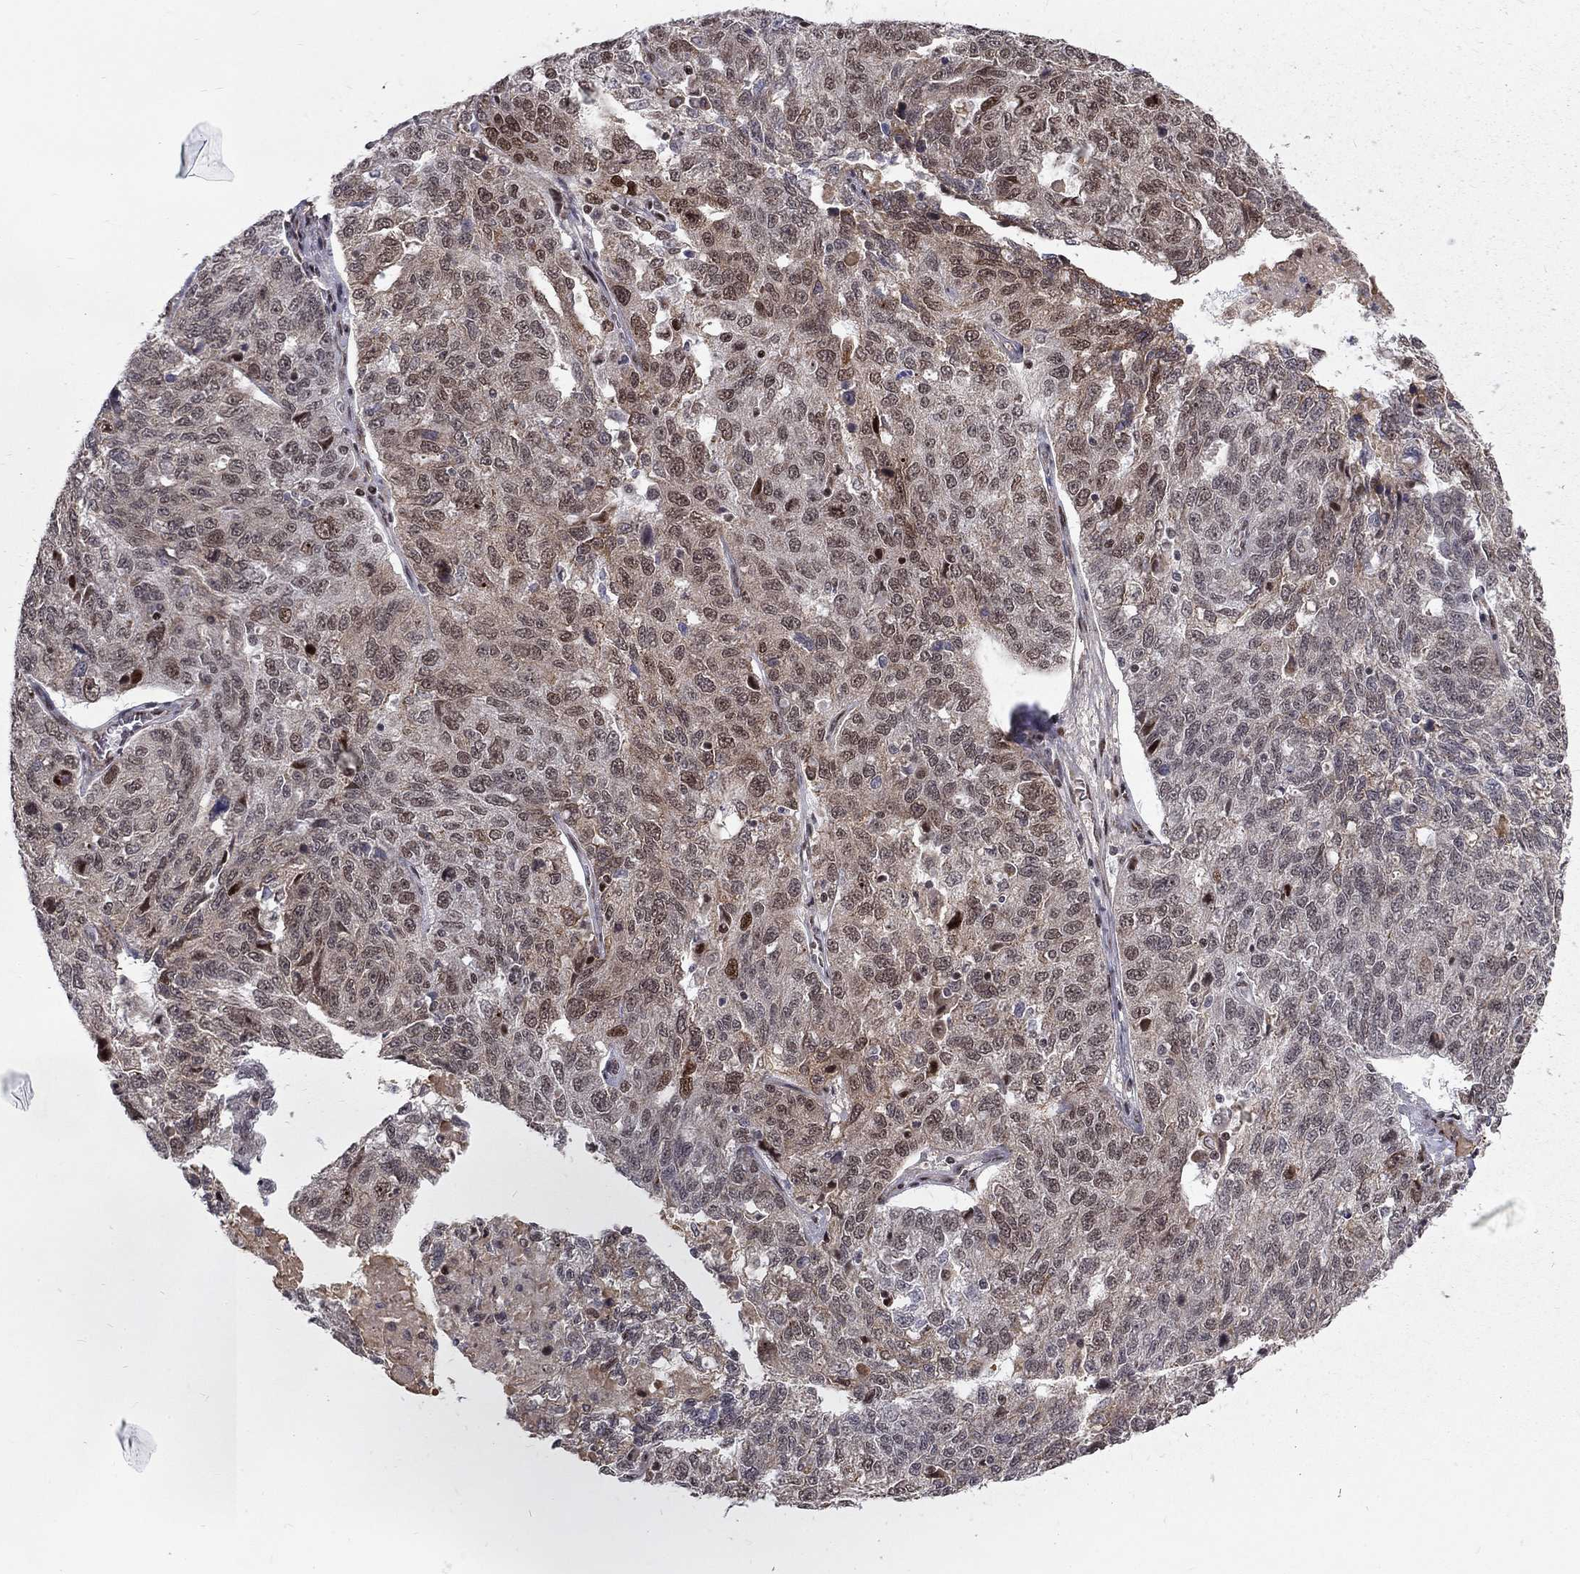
{"staining": {"intensity": "moderate", "quantity": "<25%", "location": "nuclear"}, "tissue": "ovarian cancer", "cell_type": "Tumor cells", "image_type": "cancer", "snomed": [{"axis": "morphology", "description": "Cystadenocarcinoma, serous, NOS"}, {"axis": "topography", "description": "Ovary"}], "caption": "Protein positivity by immunohistochemistry (IHC) displays moderate nuclear staining in about <25% of tumor cells in serous cystadenocarcinoma (ovarian).", "gene": "TCEAL1", "patient": {"sex": "female", "age": 71}}